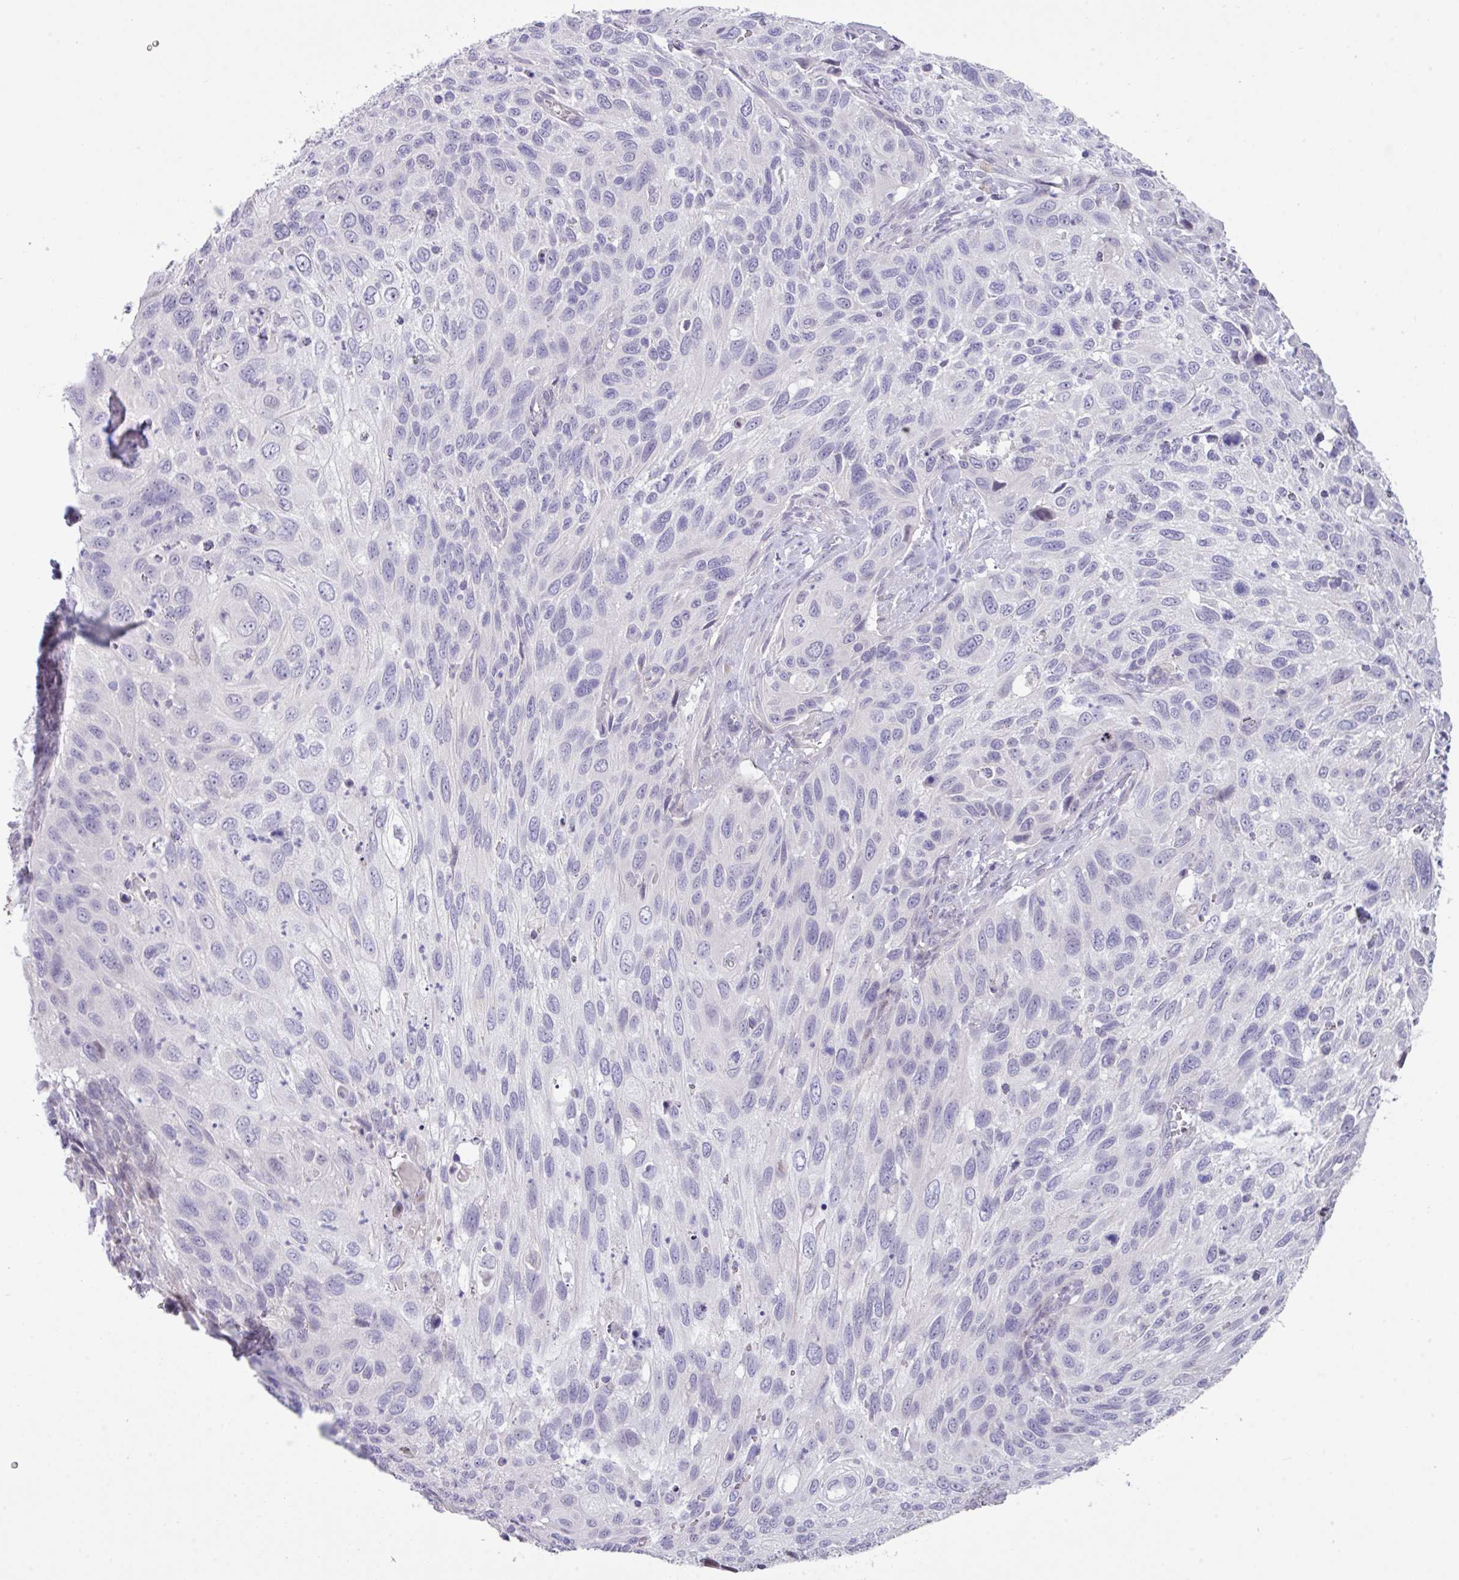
{"staining": {"intensity": "negative", "quantity": "none", "location": "none"}, "tissue": "cervical cancer", "cell_type": "Tumor cells", "image_type": "cancer", "snomed": [{"axis": "morphology", "description": "Squamous cell carcinoma, NOS"}, {"axis": "topography", "description": "Cervix"}], "caption": "This is a micrograph of IHC staining of cervical cancer, which shows no positivity in tumor cells.", "gene": "ANKRD13B", "patient": {"sex": "female", "age": 70}}